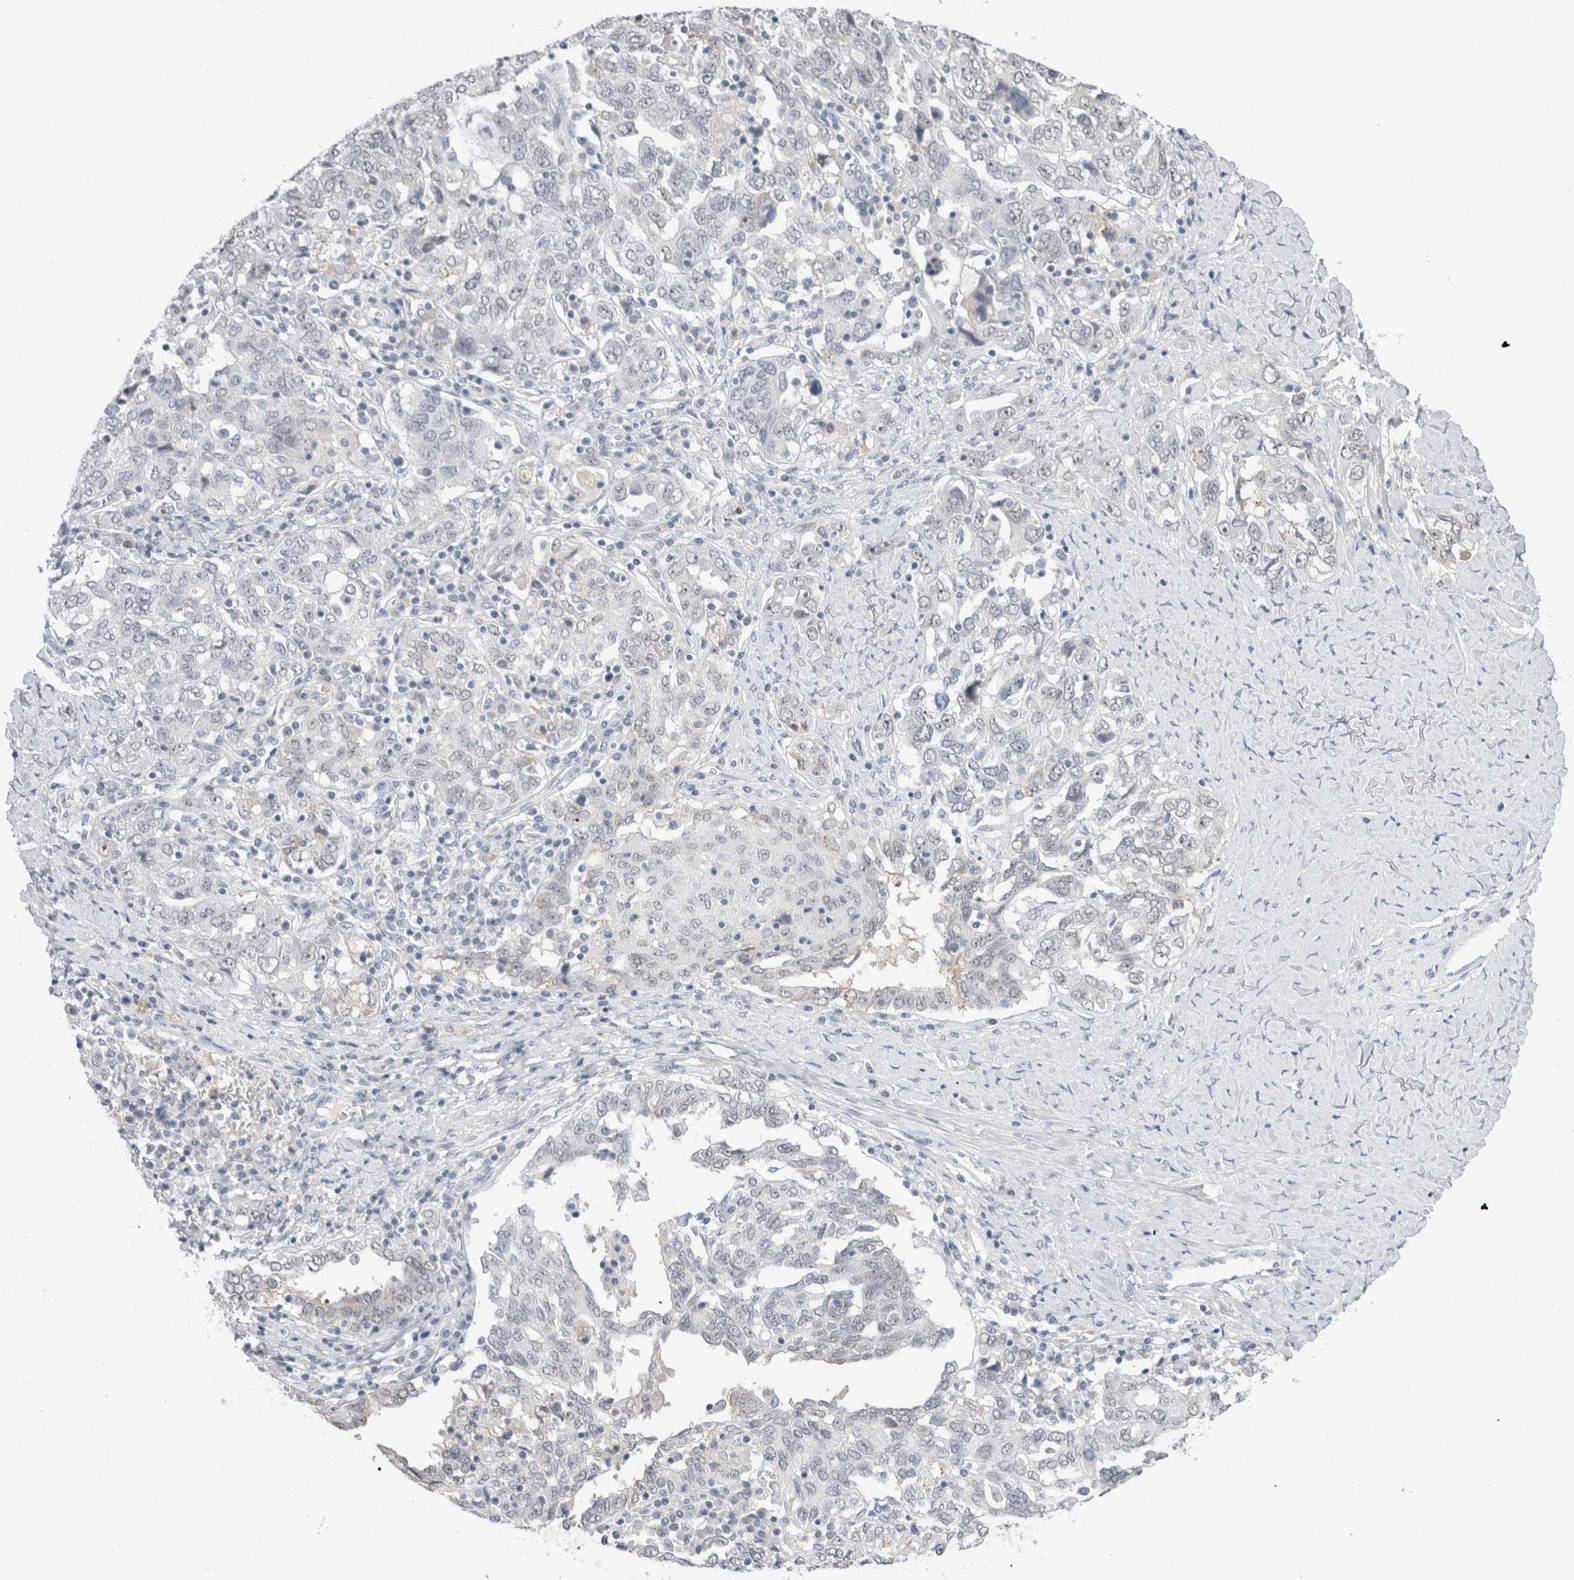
{"staining": {"intensity": "negative", "quantity": "none", "location": "none"}, "tissue": "ovarian cancer", "cell_type": "Tumor cells", "image_type": "cancer", "snomed": [{"axis": "morphology", "description": "Carcinoma, endometroid"}, {"axis": "topography", "description": "Ovary"}], "caption": "Tumor cells are negative for protein expression in human ovarian cancer.", "gene": "CADM3", "patient": {"sex": "female", "age": 62}}